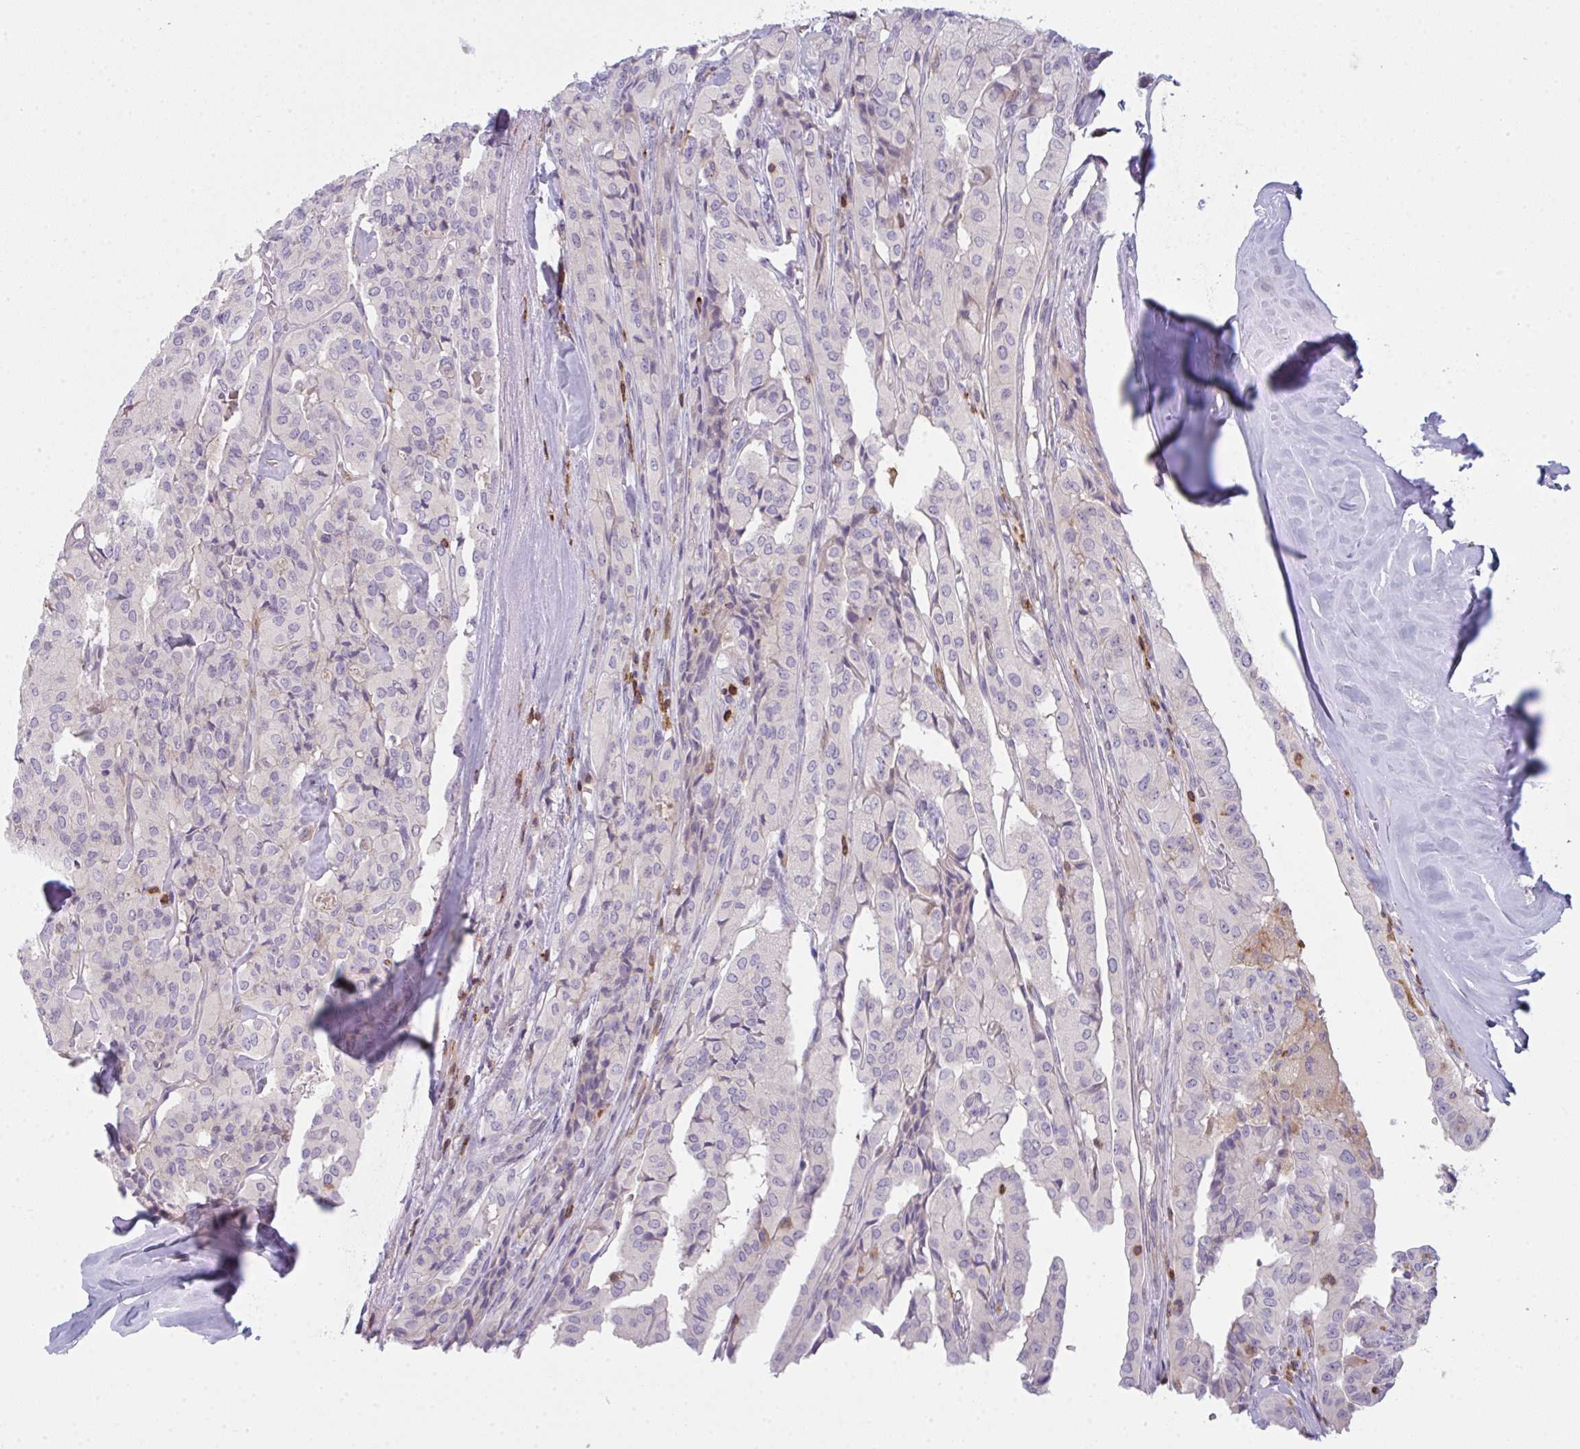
{"staining": {"intensity": "negative", "quantity": "none", "location": "none"}, "tissue": "thyroid cancer", "cell_type": "Tumor cells", "image_type": "cancer", "snomed": [{"axis": "morphology", "description": "Papillary adenocarcinoma, NOS"}, {"axis": "topography", "description": "Thyroid gland"}], "caption": "Photomicrograph shows no significant protein positivity in tumor cells of thyroid papillary adenocarcinoma.", "gene": "CD80", "patient": {"sex": "female", "age": 59}}